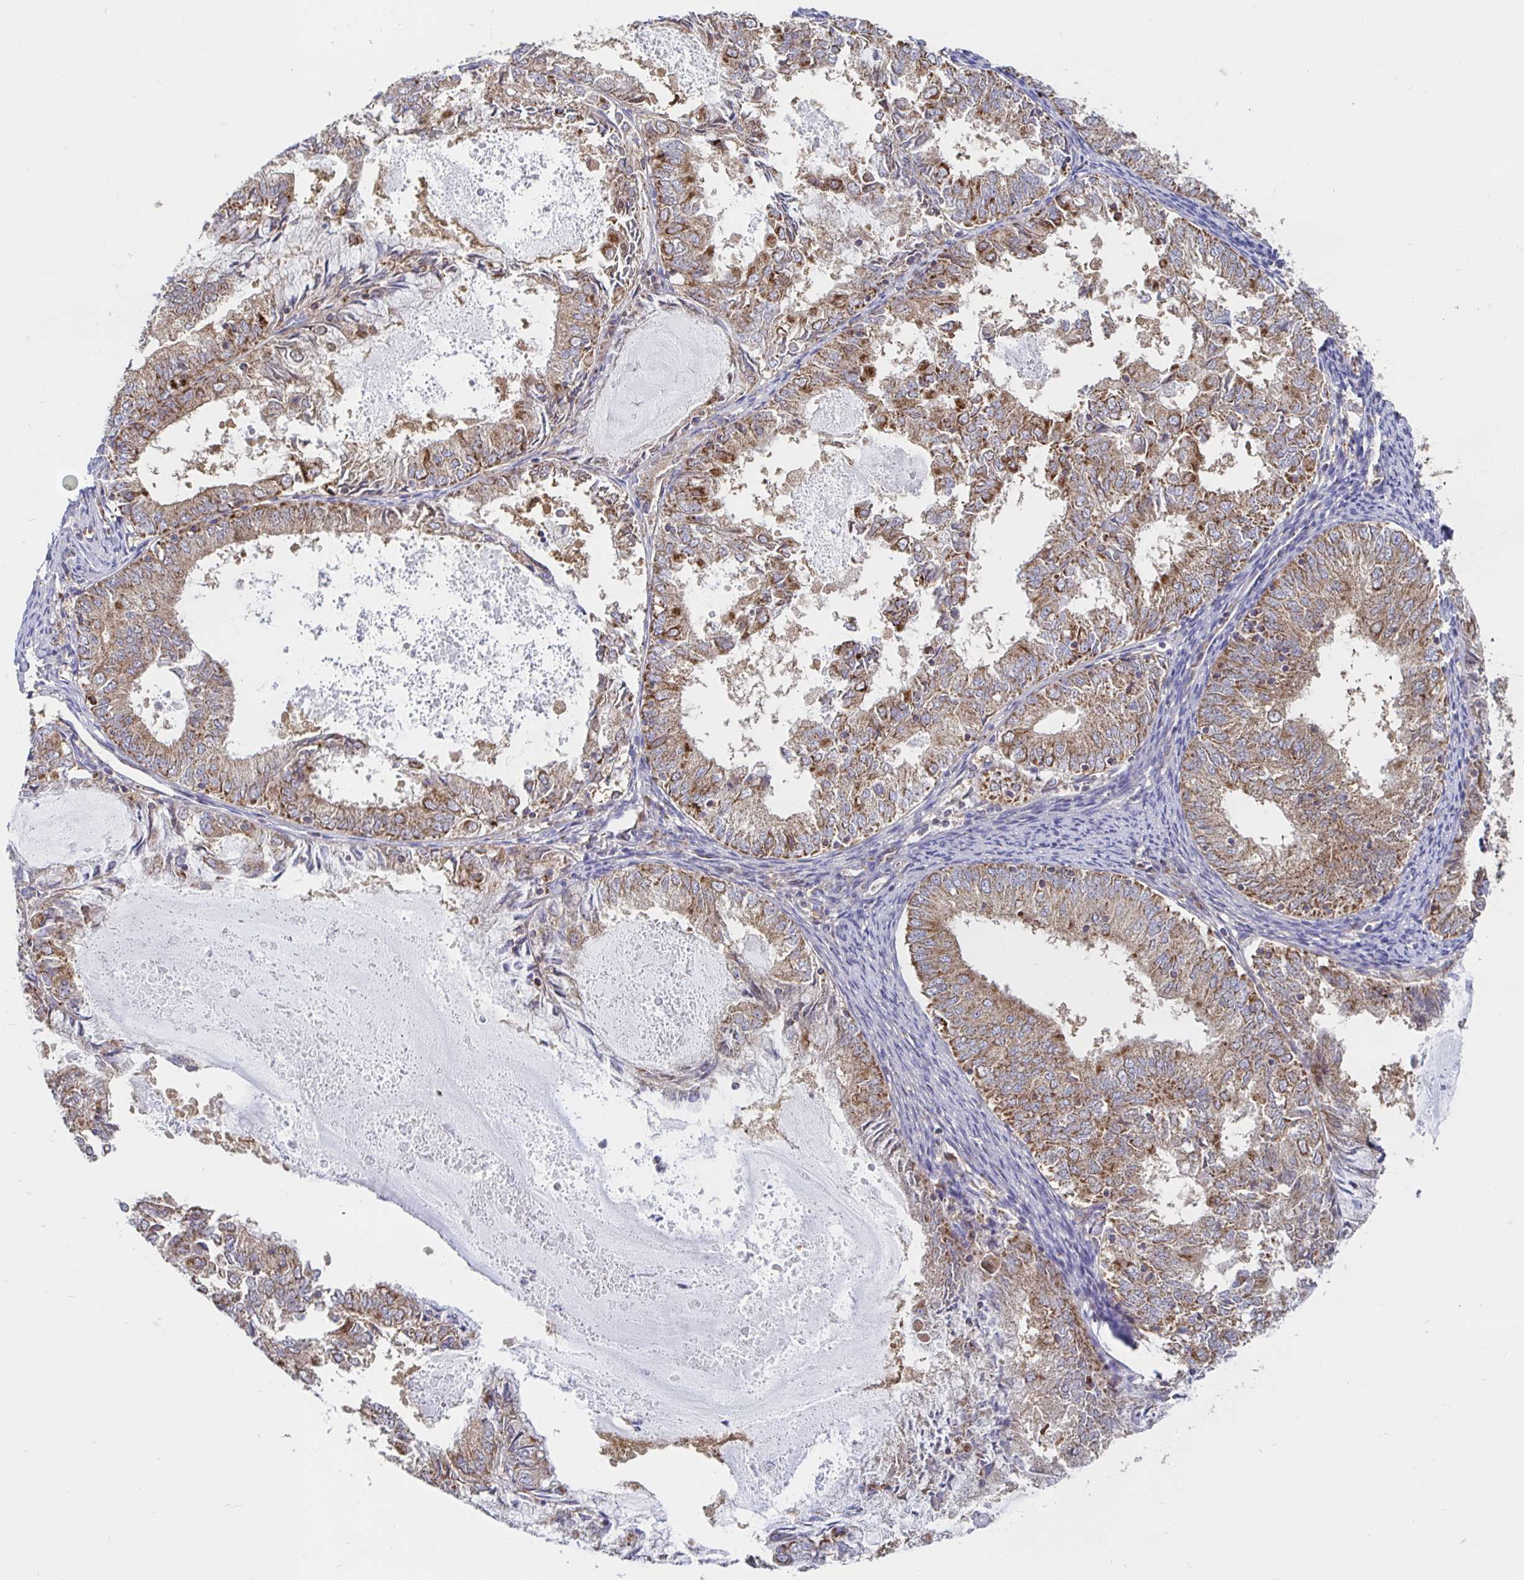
{"staining": {"intensity": "moderate", "quantity": ">75%", "location": "cytoplasmic/membranous"}, "tissue": "endometrial cancer", "cell_type": "Tumor cells", "image_type": "cancer", "snomed": [{"axis": "morphology", "description": "Adenocarcinoma, NOS"}, {"axis": "topography", "description": "Endometrium"}], "caption": "A micrograph of endometrial cancer stained for a protein shows moderate cytoplasmic/membranous brown staining in tumor cells. Immunohistochemistry (ihc) stains the protein in brown and the nuclei are stained blue.", "gene": "PRDX3", "patient": {"sex": "female", "age": 57}}